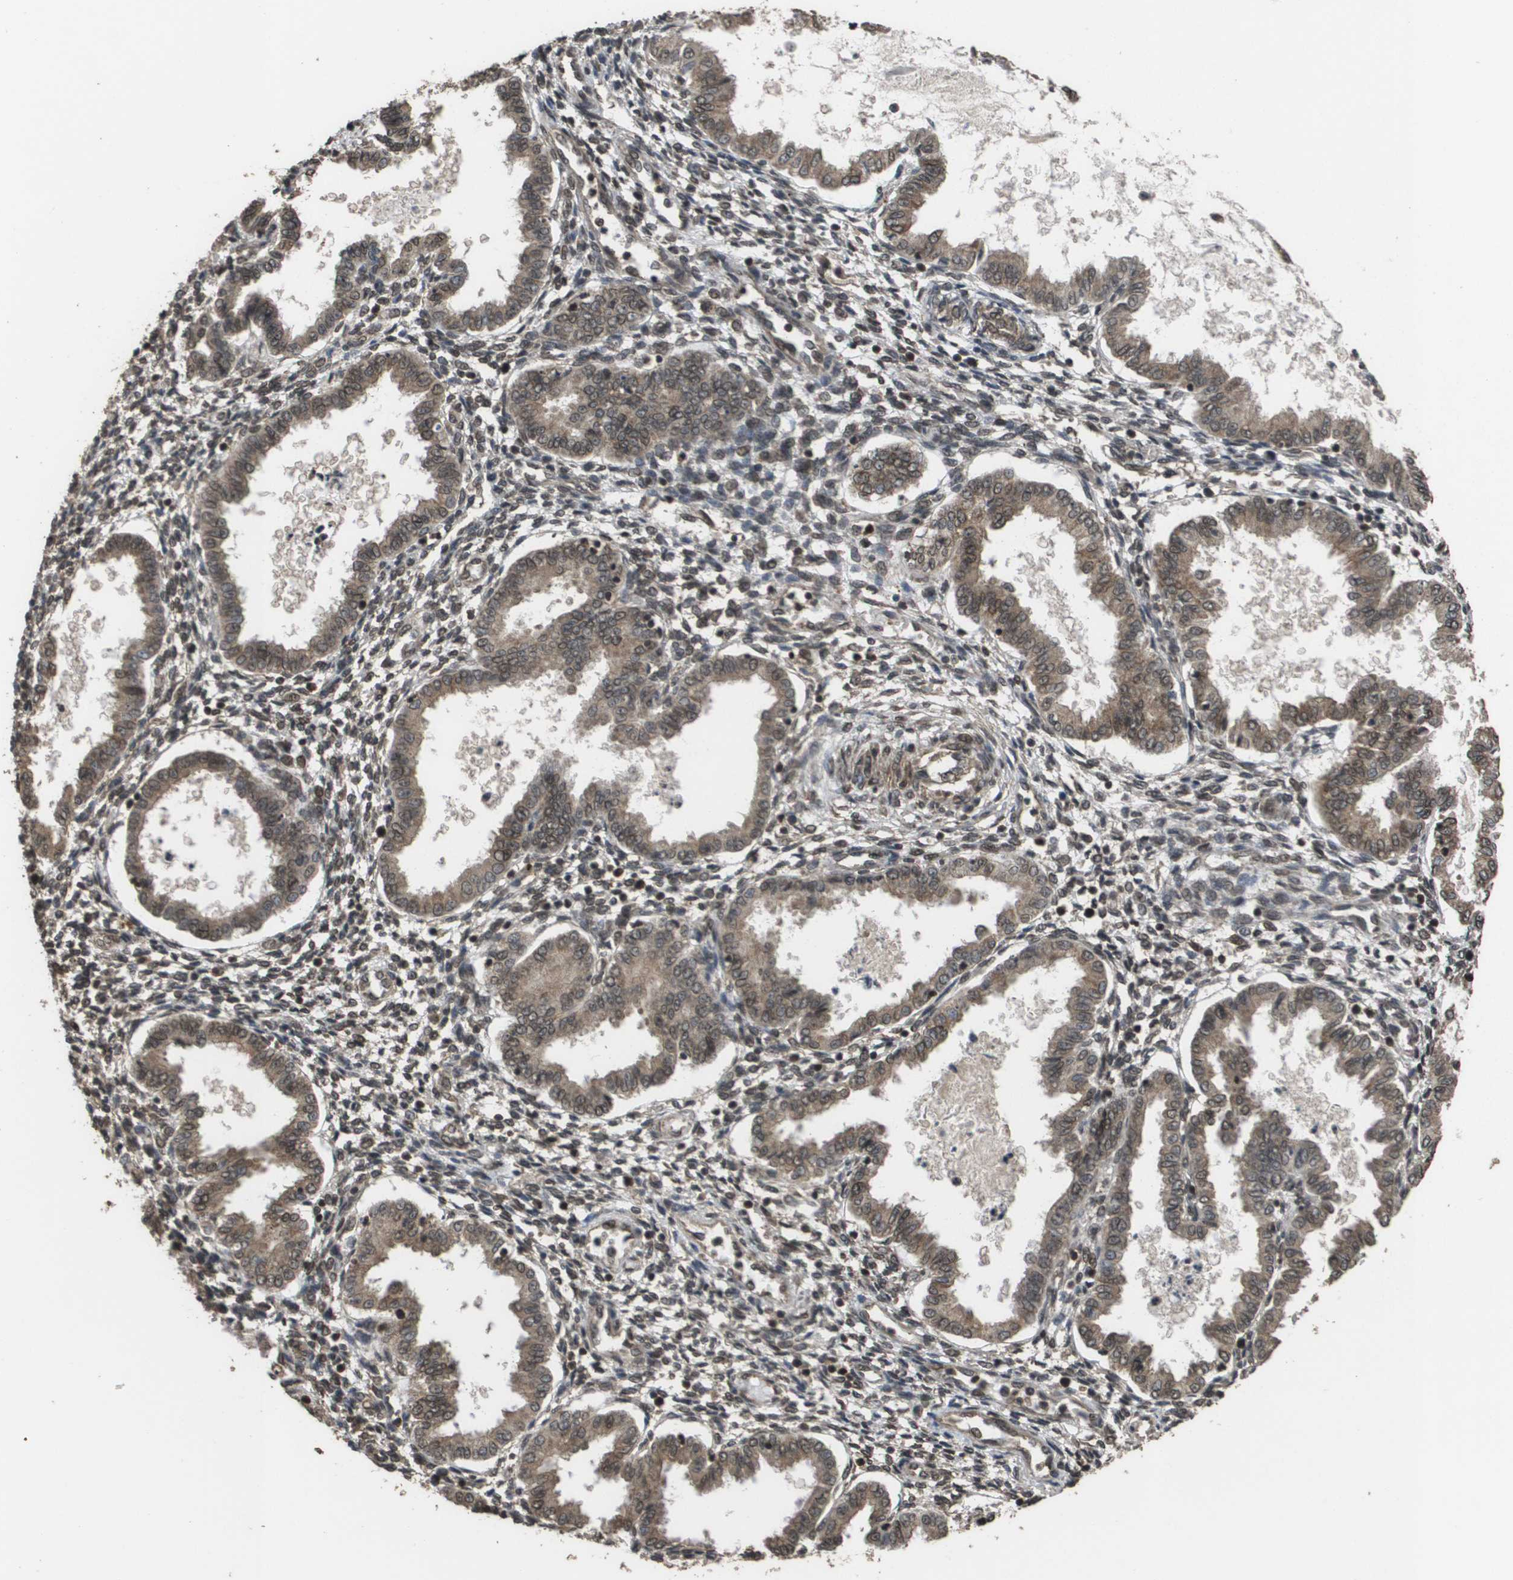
{"staining": {"intensity": "moderate", "quantity": "25%-75%", "location": "nuclear"}, "tissue": "endometrium", "cell_type": "Cells in endometrial stroma", "image_type": "normal", "snomed": [{"axis": "morphology", "description": "Normal tissue, NOS"}, {"axis": "topography", "description": "Endometrium"}], "caption": "This micrograph demonstrates immunohistochemistry (IHC) staining of benign human endometrium, with medium moderate nuclear staining in about 25%-75% of cells in endometrial stroma.", "gene": "AXIN2", "patient": {"sex": "female", "age": 33}}